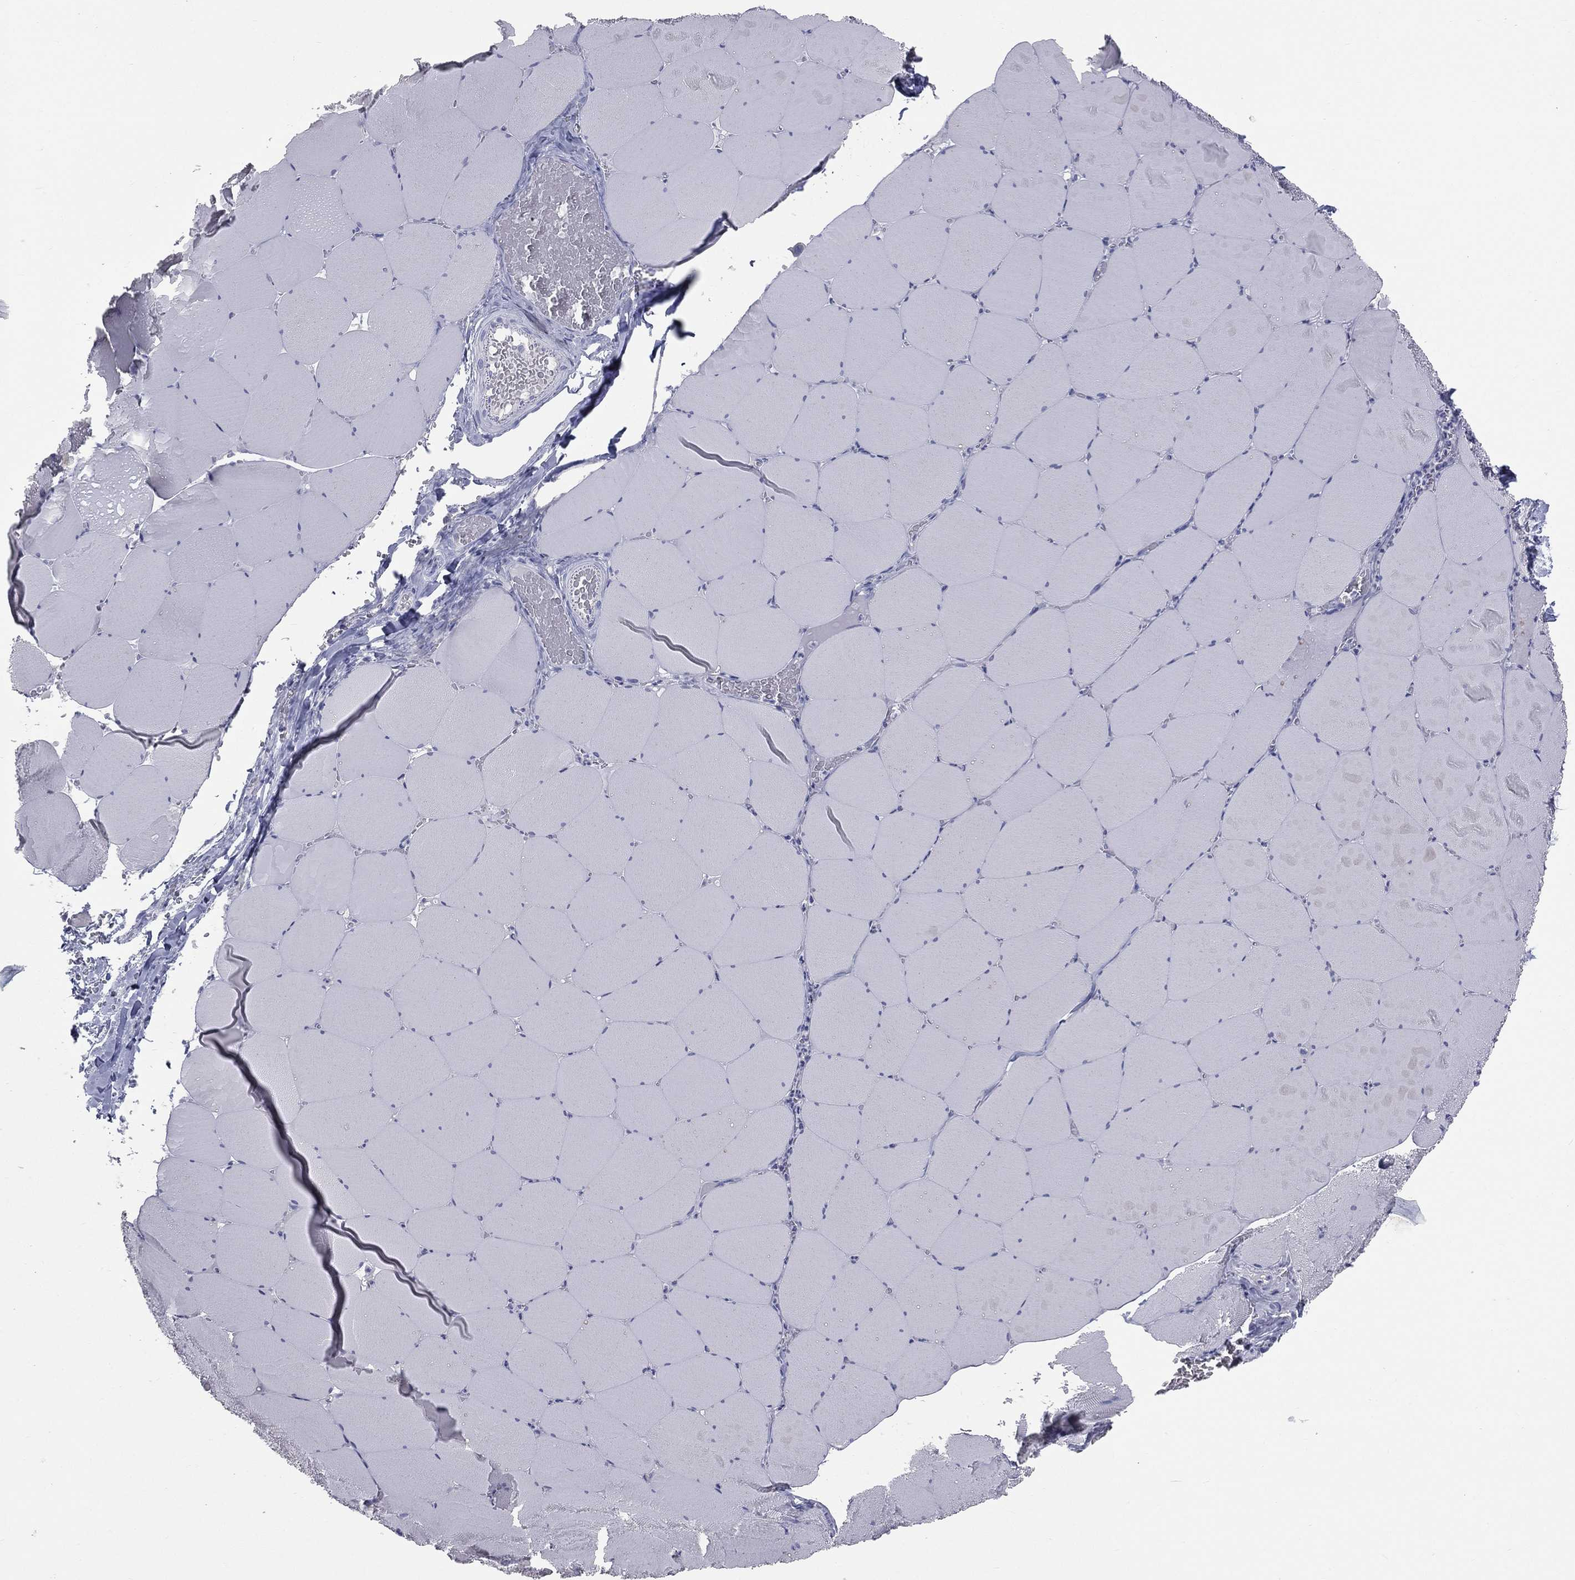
{"staining": {"intensity": "negative", "quantity": "none", "location": "none"}, "tissue": "skeletal muscle", "cell_type": "Myocytes", "image_type": "normal", "snomed": [{"axis": "morphology", "description": "Normal tissue, NOS"}, {"axis": "morphology", "description": "Malignant melanoma, Metastatic site"}, {"axis": "topography", "description": "Skeletal muscle"}], "caption": "DAB (3,3'-diaminobenzidine) immunohistochemical staining of unremarkable skeletal muscle shows no significant staining in myocytes. (DAB (3,3'-diaminobenzidine) immunohistochemistry (IHC), high magnification).", "gene": "STK31", "patient": {"sex": "male", "age": 50}}